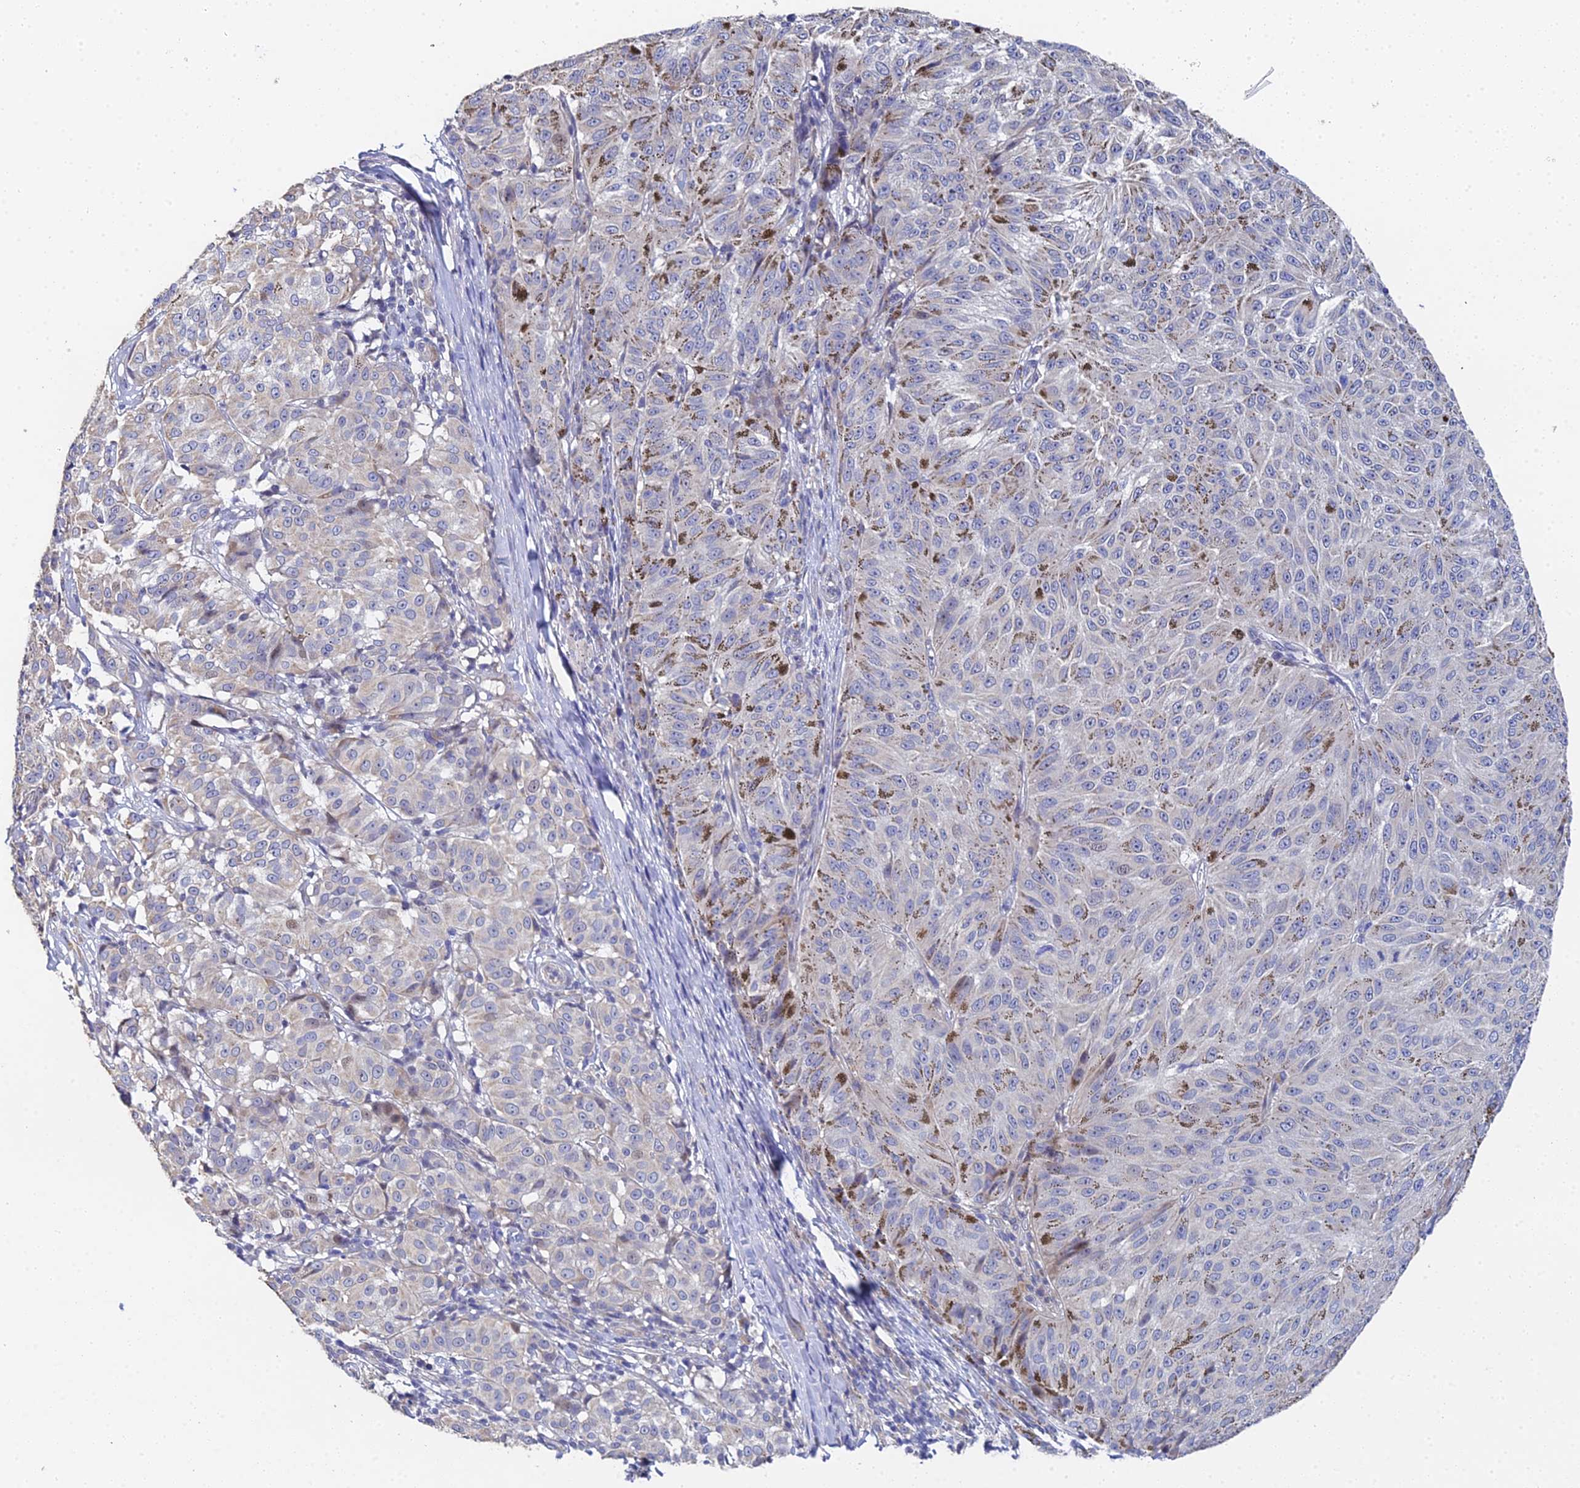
{"staining": {"intensity": "negative", "quantity": "none", "location": "none"}, "tissue": "melanoma", "cell_type": "Tumor cells", "image_type": "cancer", "snomed": [{"axis": "morphology", "description": "Malignant melanoma, NOS"}, {"axis": "topography", "description": "Skin"}], "caption": "High power microscopy histopathology image of an IHC histopathology image of malignant melanoma, revealing no significant staining in tumor cells. (DAB IHC, high magnification).", "gene": "ENSG00000268674", "patient": {"sex": "female", "age": 72}}